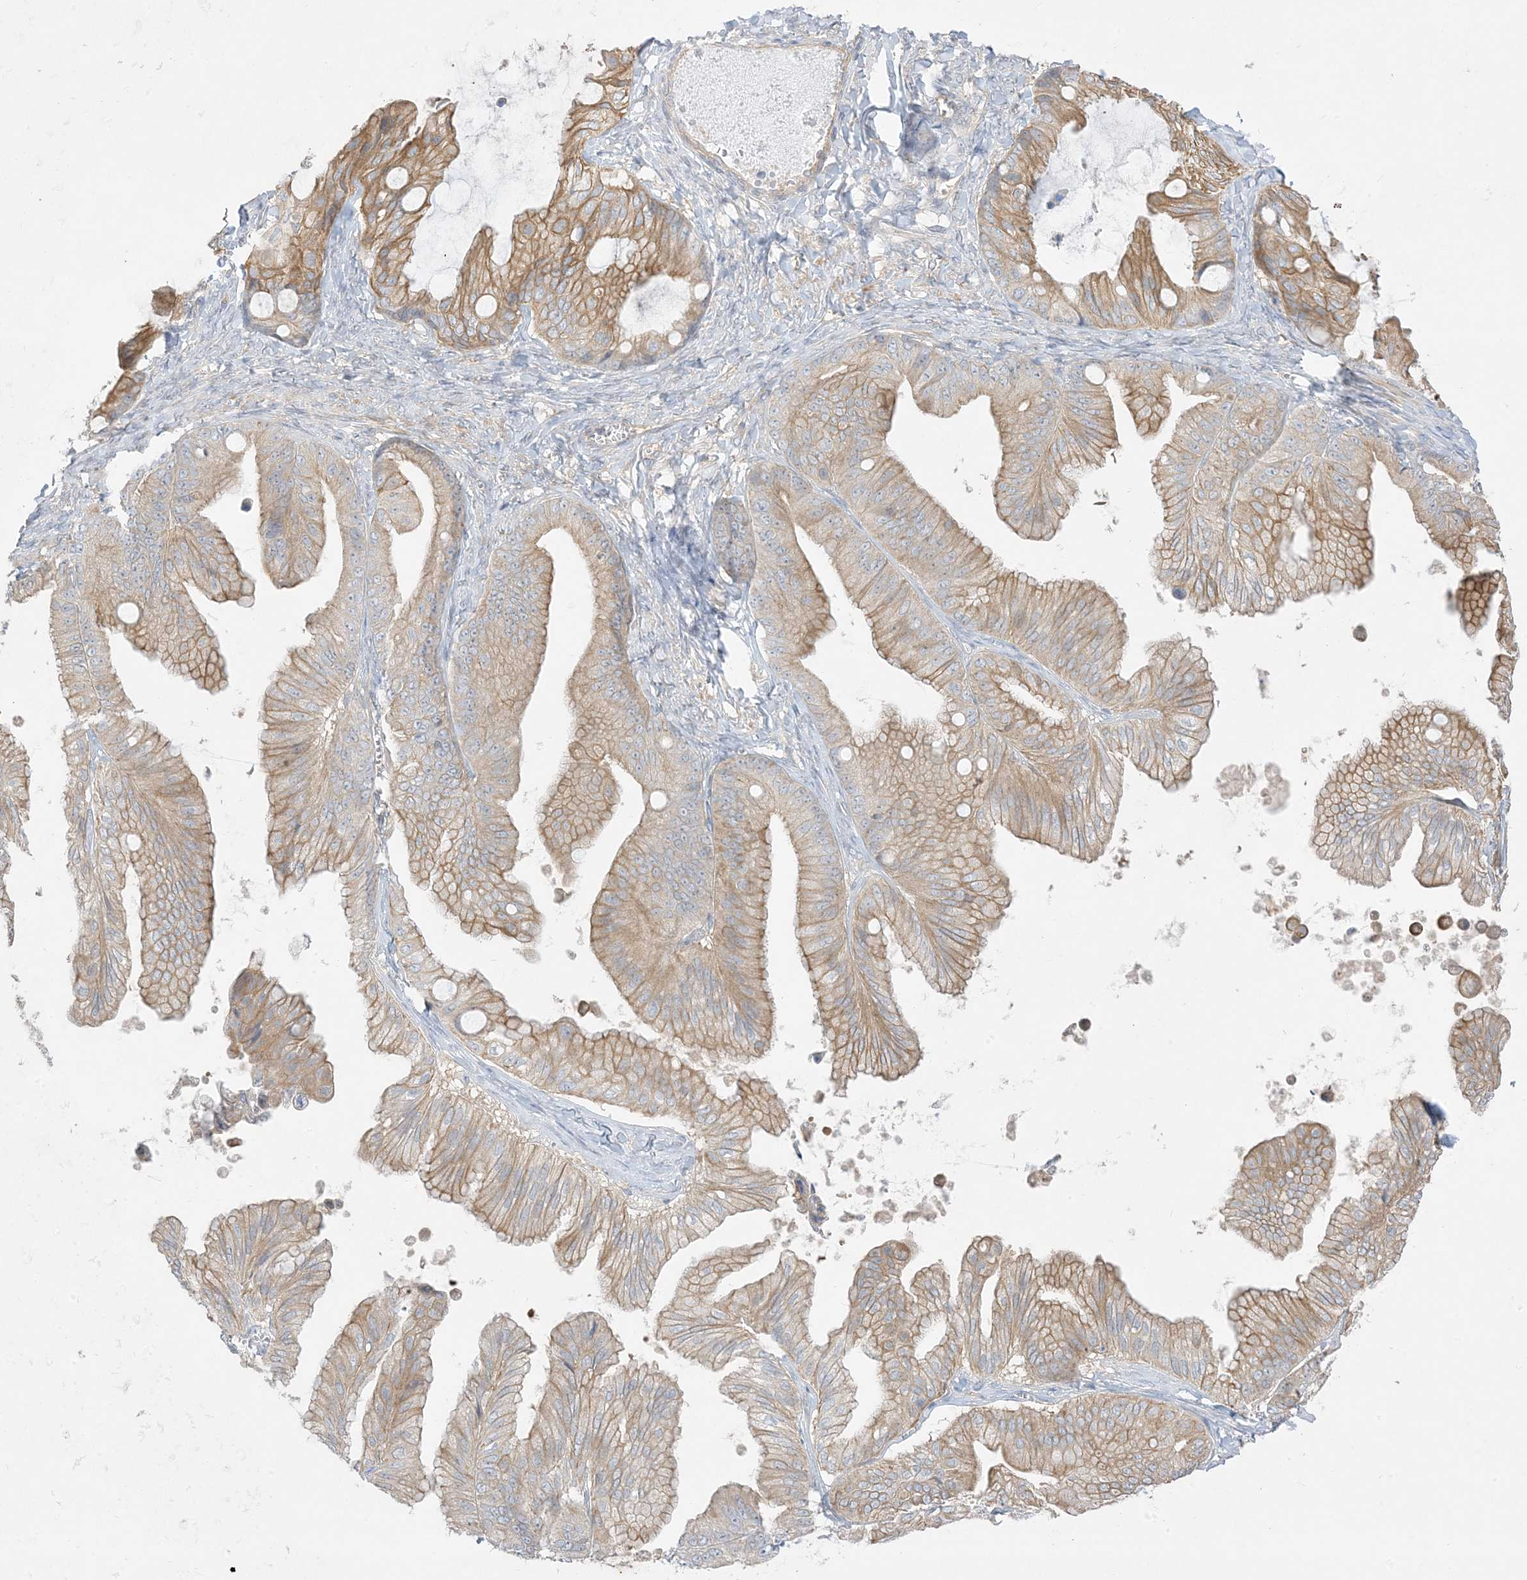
{"staining": {"intensity": "moderate", "quantity": ">75%", "location": "cytoplasmic/membranous"}, "tissue": "ovarian cancer", "cell_type": "Tumor cells", "image_type": "cancer", "snomed": [{"axis": "morphology", "description": "Cystadenocarcinoma, mucinous, NOS"}, {"axis": "topography", "description": "Ovary"}], "caption": "Tumor cells display moderate cytoplasmic/membranous expression in about >75% of cells in ovarian cancer.", "gene": "ARHGEF9", "patient": {"sex": "female", "age": 71}}